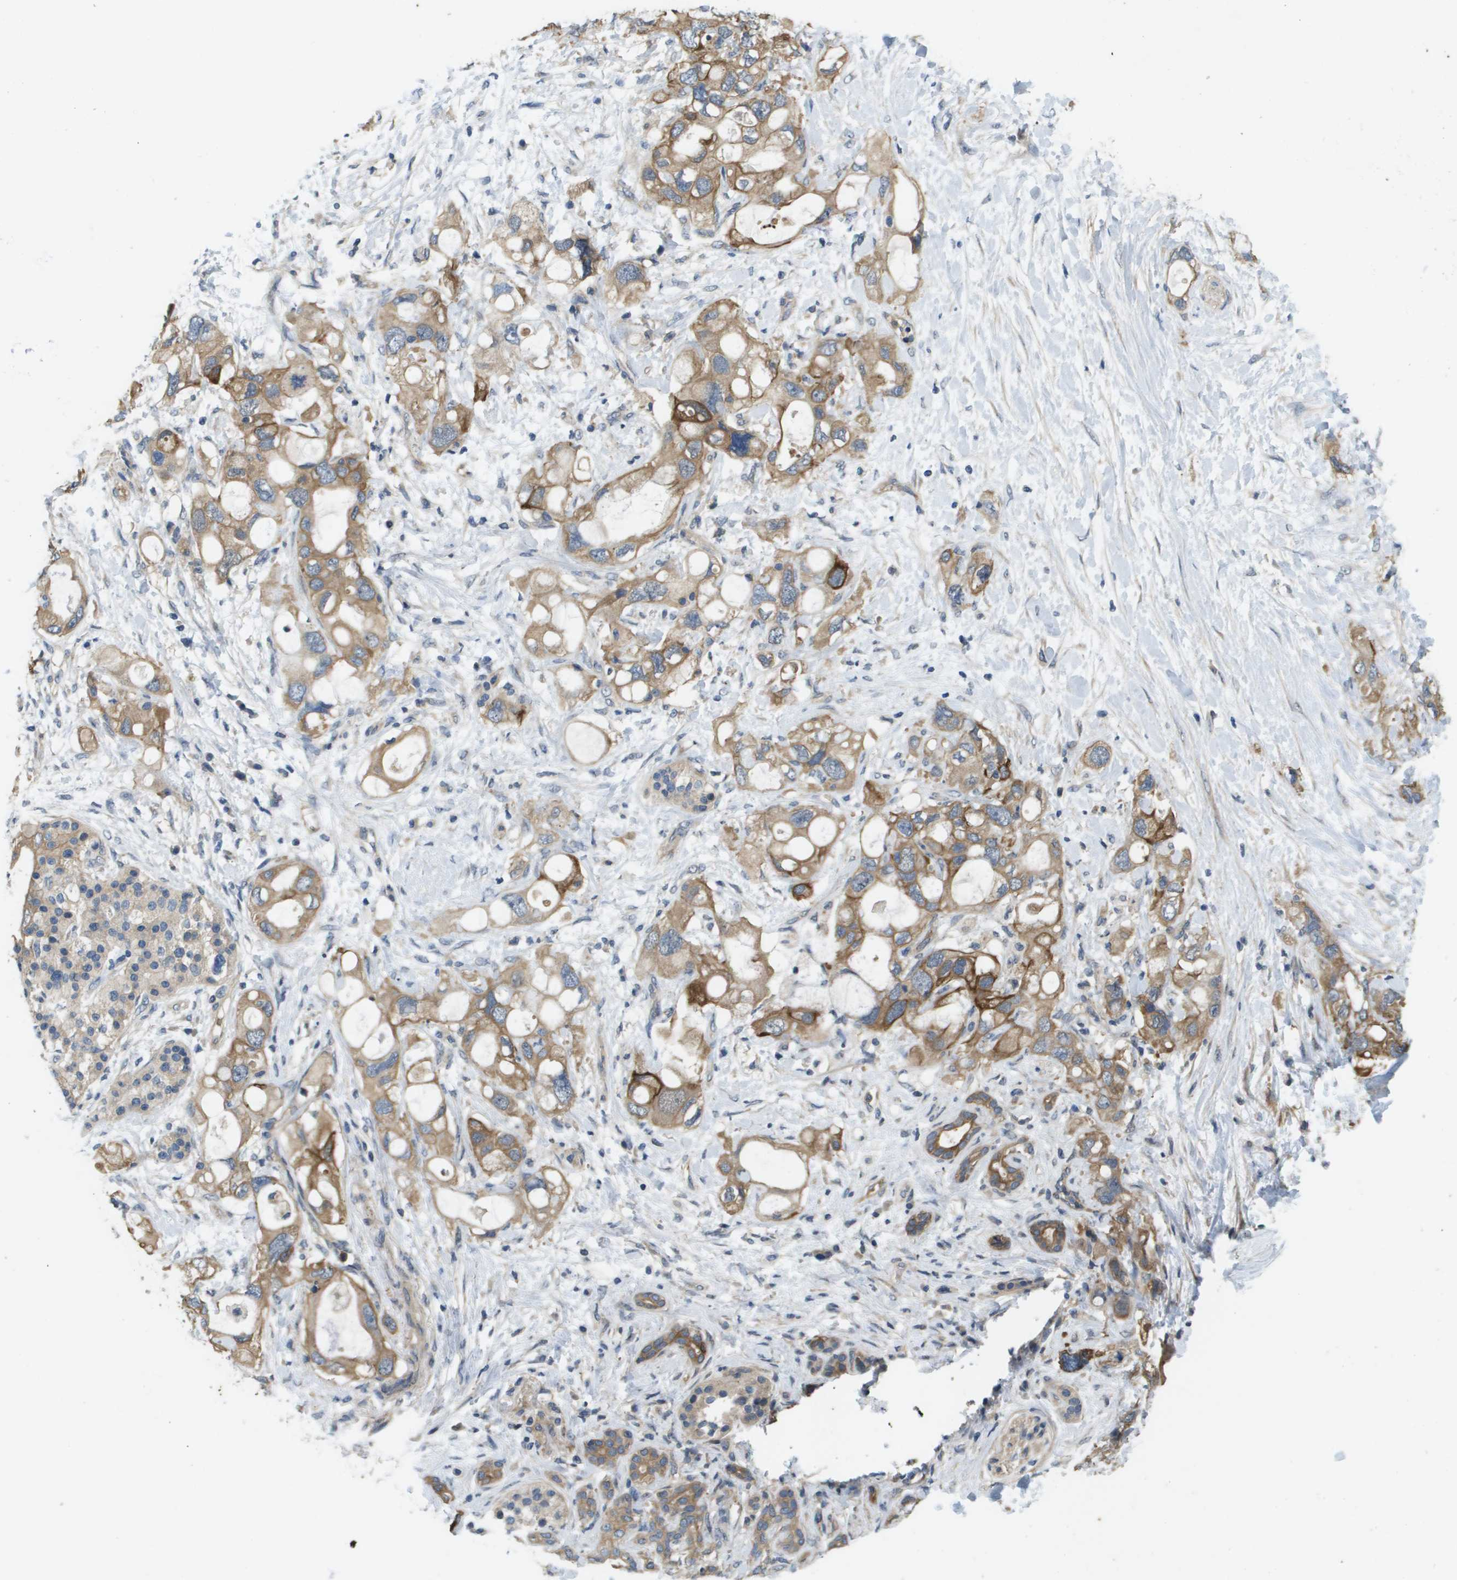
{"staining": {"intensity": "strong", "quantity": ">75%", "location": "cytoplasmic/membranous"}, "tissue": "pancreatic cancer", "cell_type": "Tumor cells", "image_type": "cancer", "snomed": [{"axis": "morphology", "description": "Adenocarcinoma, NOS"}, {"axis": "topography", "description": "Pancreas"}], "caption": "Immunohistochemistry (IHC) micrograph of pancreatic adenocarcinoma stained for a protein (brown), which demonstrates high levels of strong cytoplasmic/membranous staining in approximately >75% of tumor cells.", "gene": "KRT23", "patient": {"sex": "female", "age": 56}}